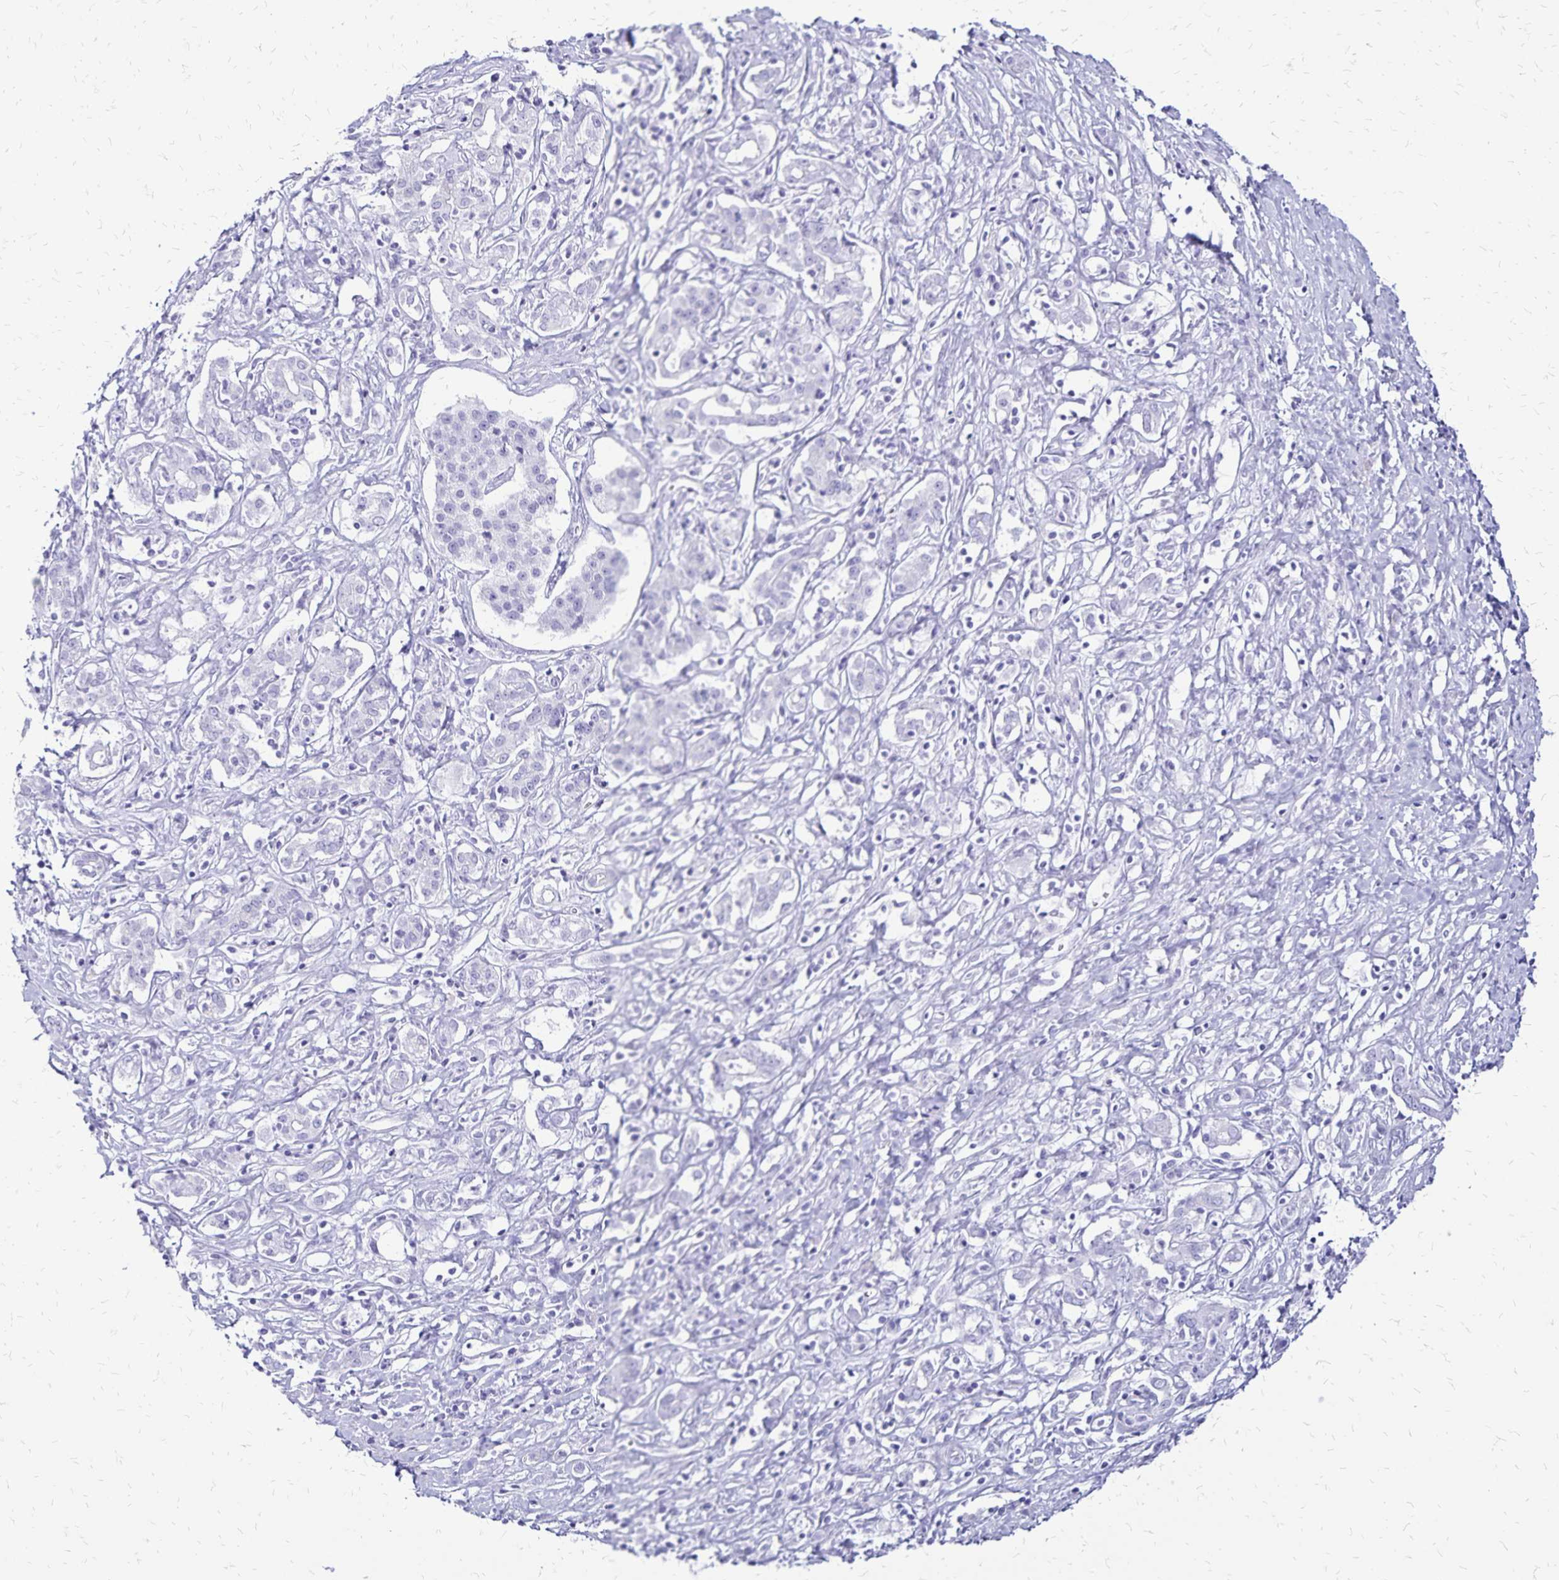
{"staining": {"intensity": "negative", "quantity": "none", "location": "none"}, "tissue": "pancreatic cancer", "cell_type": "Tumor cells", "image_type": "cancer", "snomed": [{"axis": "morphology", "description": "Adenocarcinoma, NOS"}, {"axis": "topography", "description": "Pancreas"}], "caption": "A photomicrograph of human adenocarcinoma (pancreatic) is negative for staining in tumor cells. Nuclei are stained in blue.", "gene": "LIN28B", "patient": {"sex": "male", "age": 63}}